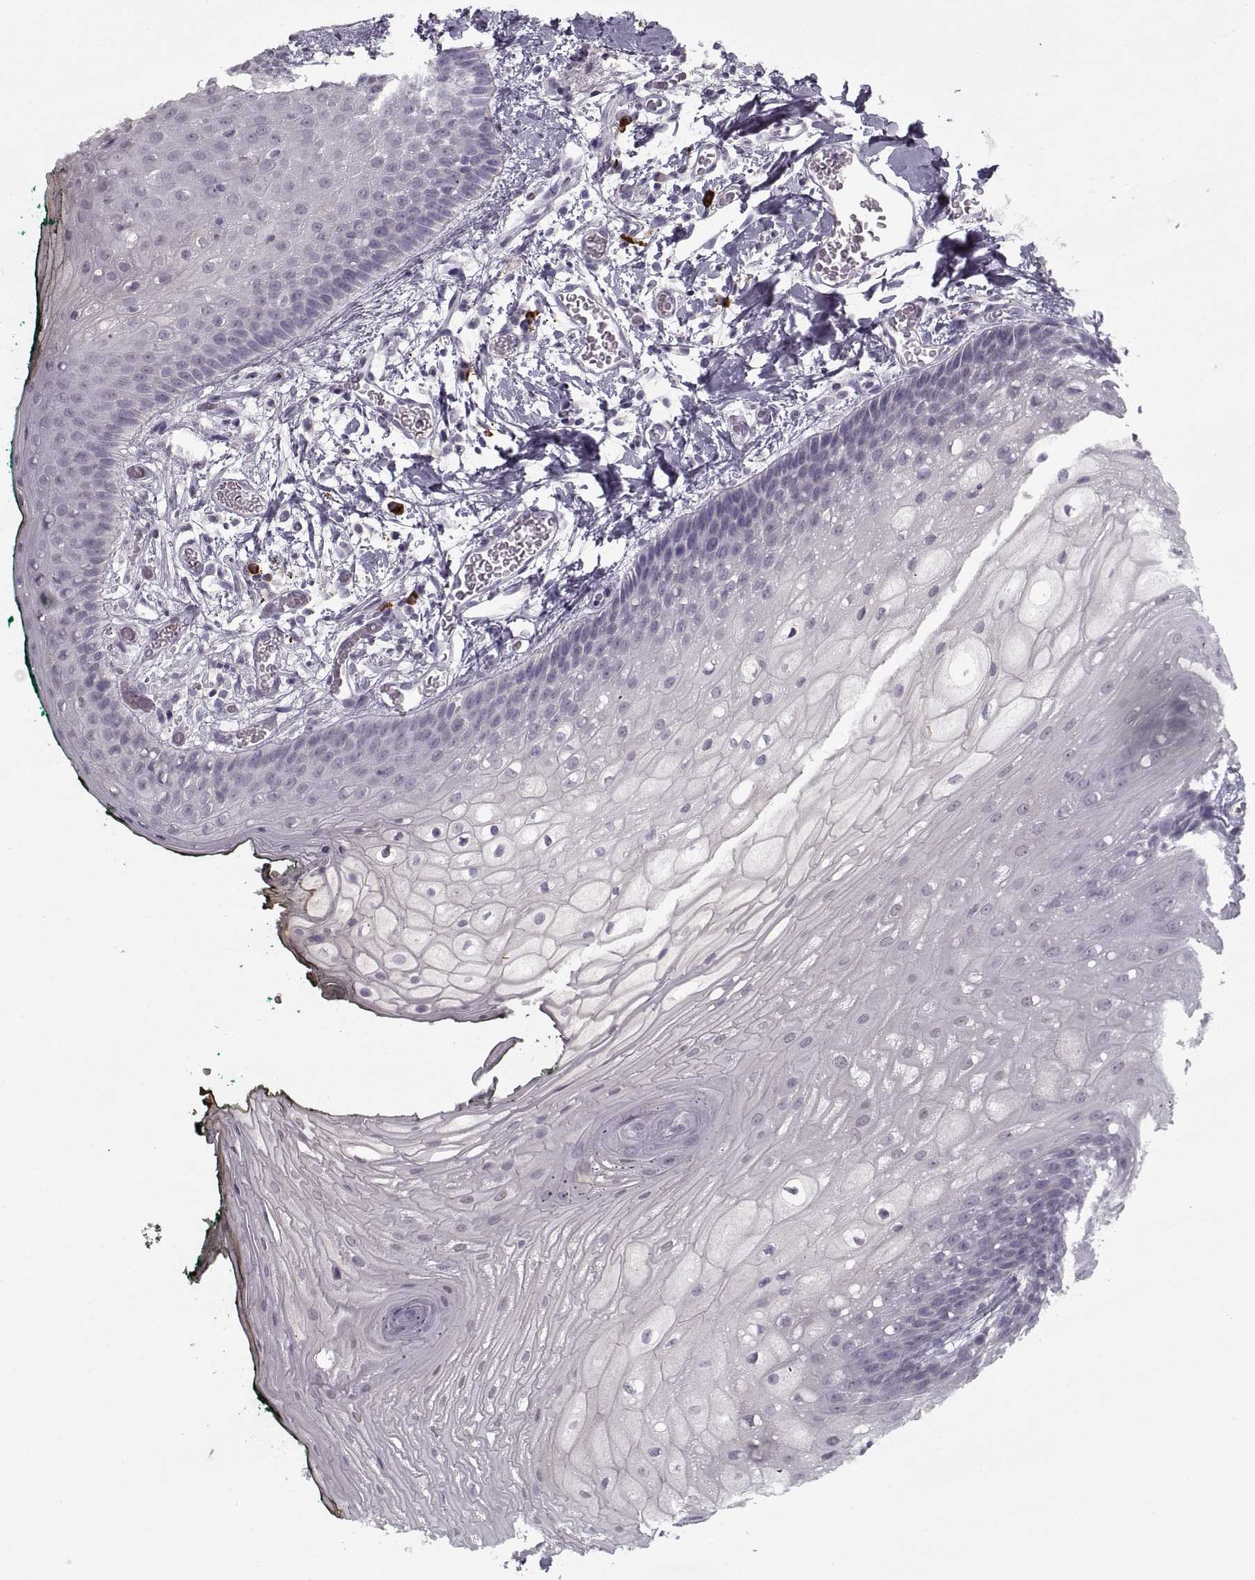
{"staining": {"intensity": "negative", "quantity": "none", "location": "none"}, "tissue": "oral mucosa", "cell_type": "Squamous epithelial cells", "image_type": "normal", "snomed": [{"axis": "morphology", "description": "Normal tissue, NOS"}, {"axis": "topography", "description": "Oral tissue"}, {"axis": "topography", "description": "Head-Neck"}], "caption": "Micrograph shows no significant protein staining in squamous epithelial cells of unremarkable oral mucosa. (Immunohistochemistry, brightfield microscopy, high magnification).", "gene": "GAD2", "patient": {"sex": "female", "age": 68}}